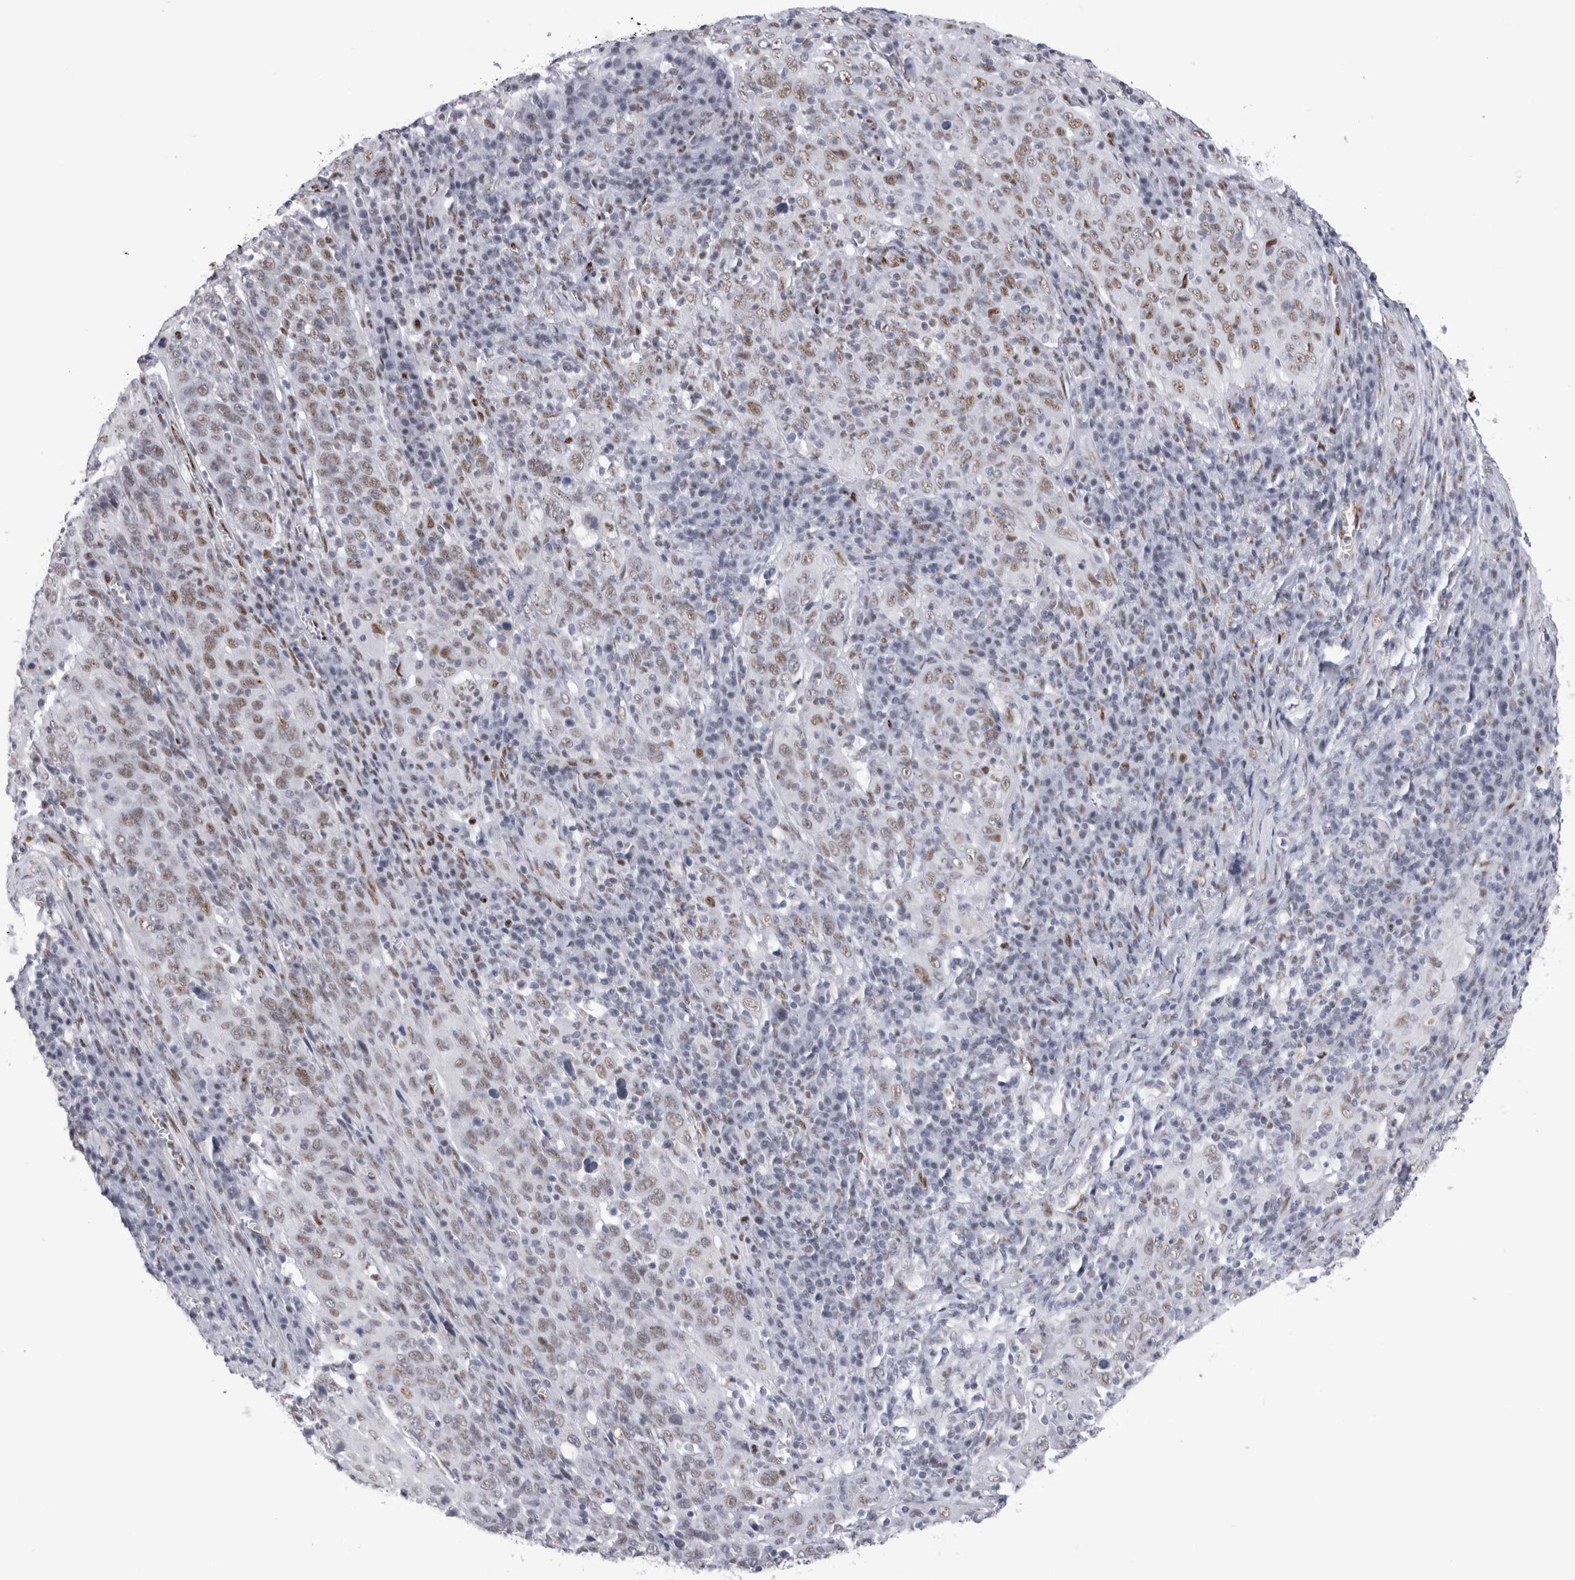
{"staining": {"intensity": "weak", "quantity": ">75%", "location": "nuclear"}, "tissue": "cervical cancer", "cell_type": "Tumor cells", "image_type": "cancer", "snomed": [{"axis": "morphology", "description": "Squamous cell carcinoma, NOS"}, {"axis": "topography", "description": "Cervix"}], "caption": "Immunohistochemical staining of cervical squamous cell carcinoma shows weak nuclear protein positivity in approximately >75% of tumor cells. (Brightfield microscopy of DAB IHC at high magnification).", "gene": "RBM6", "patient": {"sex": "female", "age": 46}}